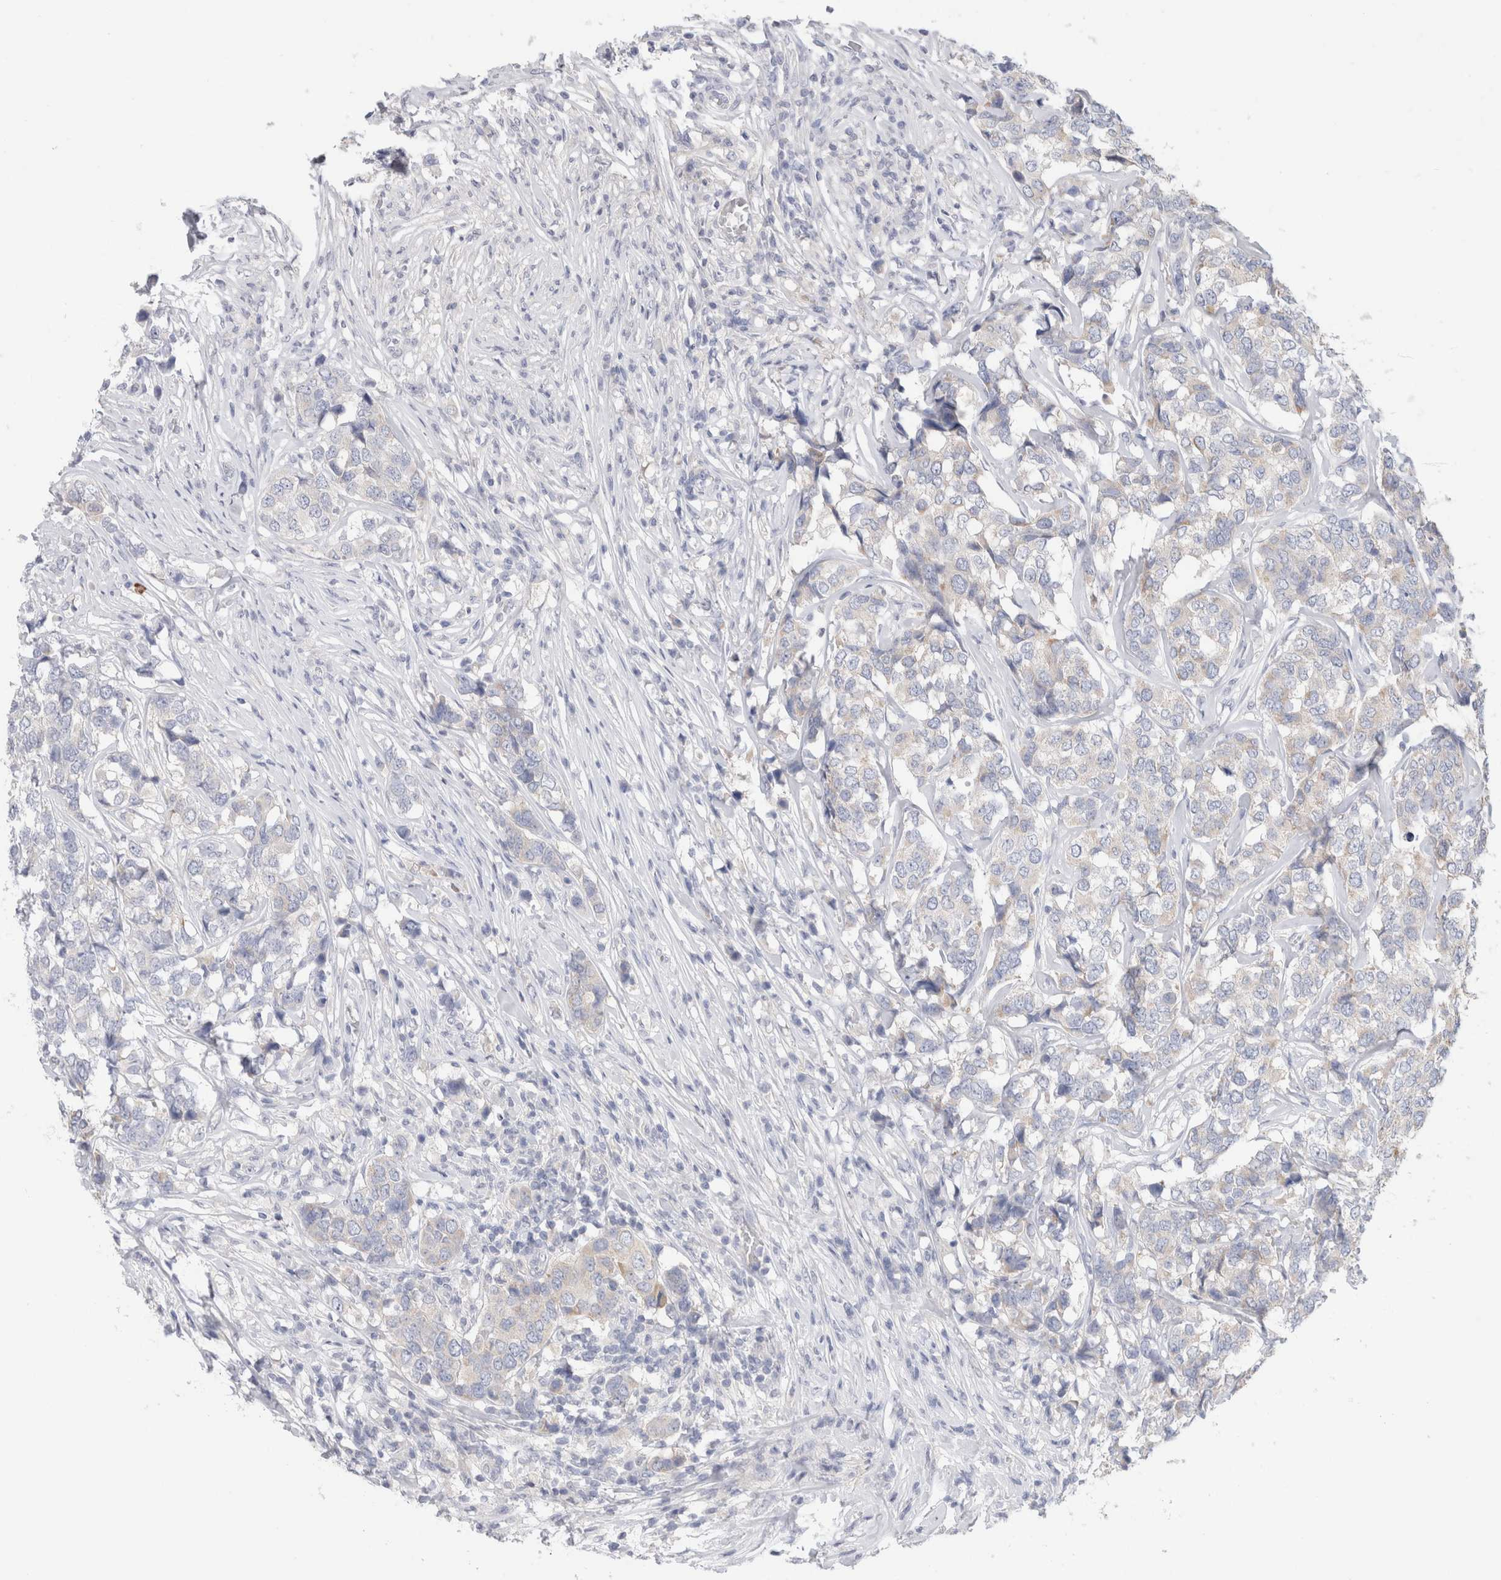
{"staining": {"intensity": "negative", "quantity": "none", "location": "none"}, "tissue": "breast cancer", "cell_type": "Tumor cells", "image_type": "cancer", "snomed": [{"axis": "morphology", "description": "Lobular carcinoma"}, {"axis": "topography", "description": "Breast"}], "caption": "IHC of human breast cancer (lobular carcinoma) shows no expression in tumor cells.", "gene": "NDOR1", "patient": {"sex": "female", "age": 59}}